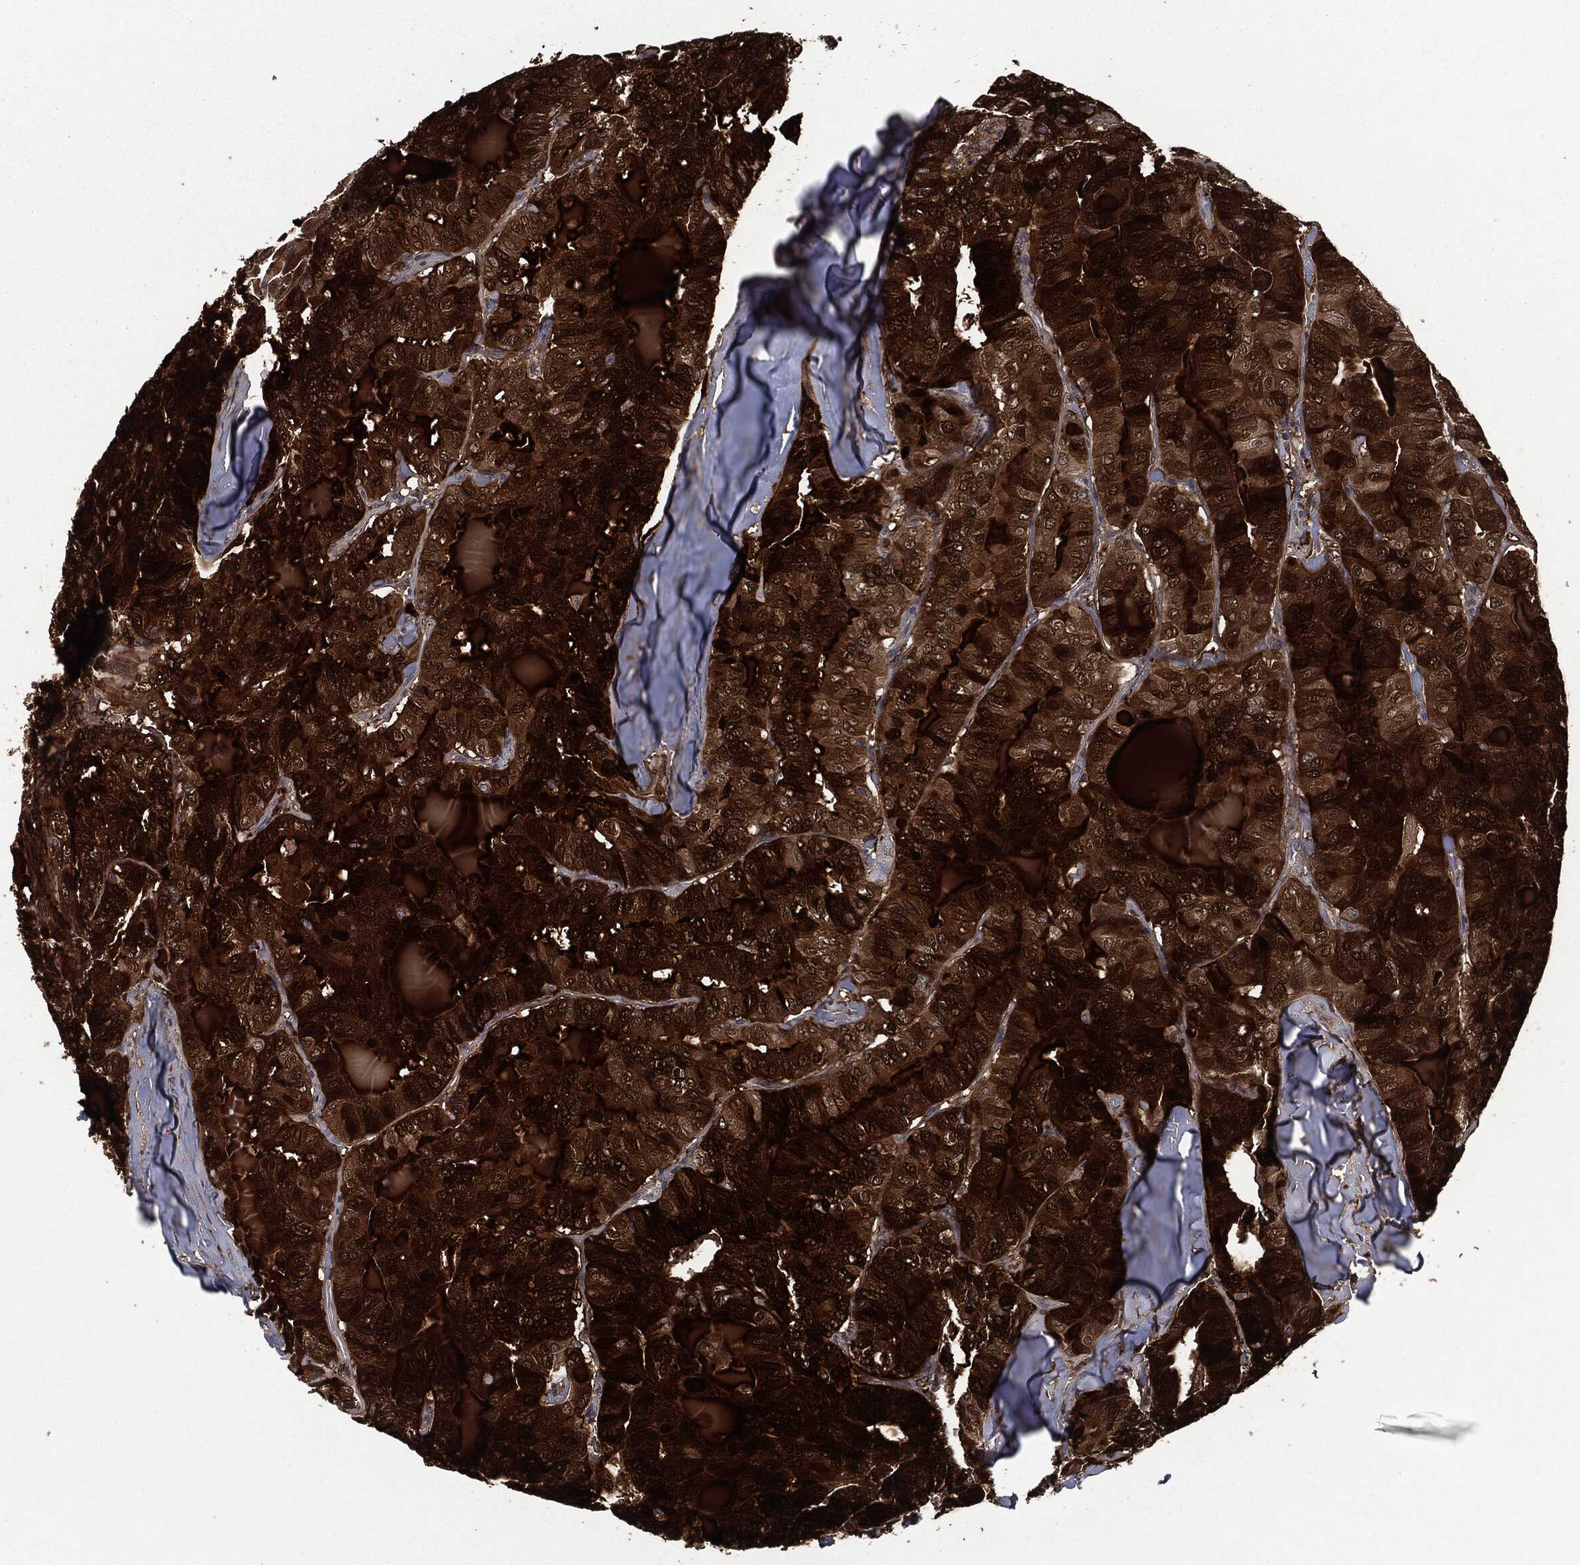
{"staining": {"intensity": "strong", "quantity": ">75%", "location": "cytoplasmic/membranous"}, "tissue": "thyroid cancer", "cell_type": "Tumor cells", "image_type": "cancer", "snomed": [{"axis": "morphology", "description": "Papillary adenocarcinoma, NOS"}, {"axis": "topography", "description": "Thyroid gland"}], "caption": "Strong cytoplasmic/membranous positivity is appreciated in about >75% of tumor cells in thyroid papillary adenocarcinoma.", "gene": "CRABP2", "patient": {"sex": "female", "age": 68}}